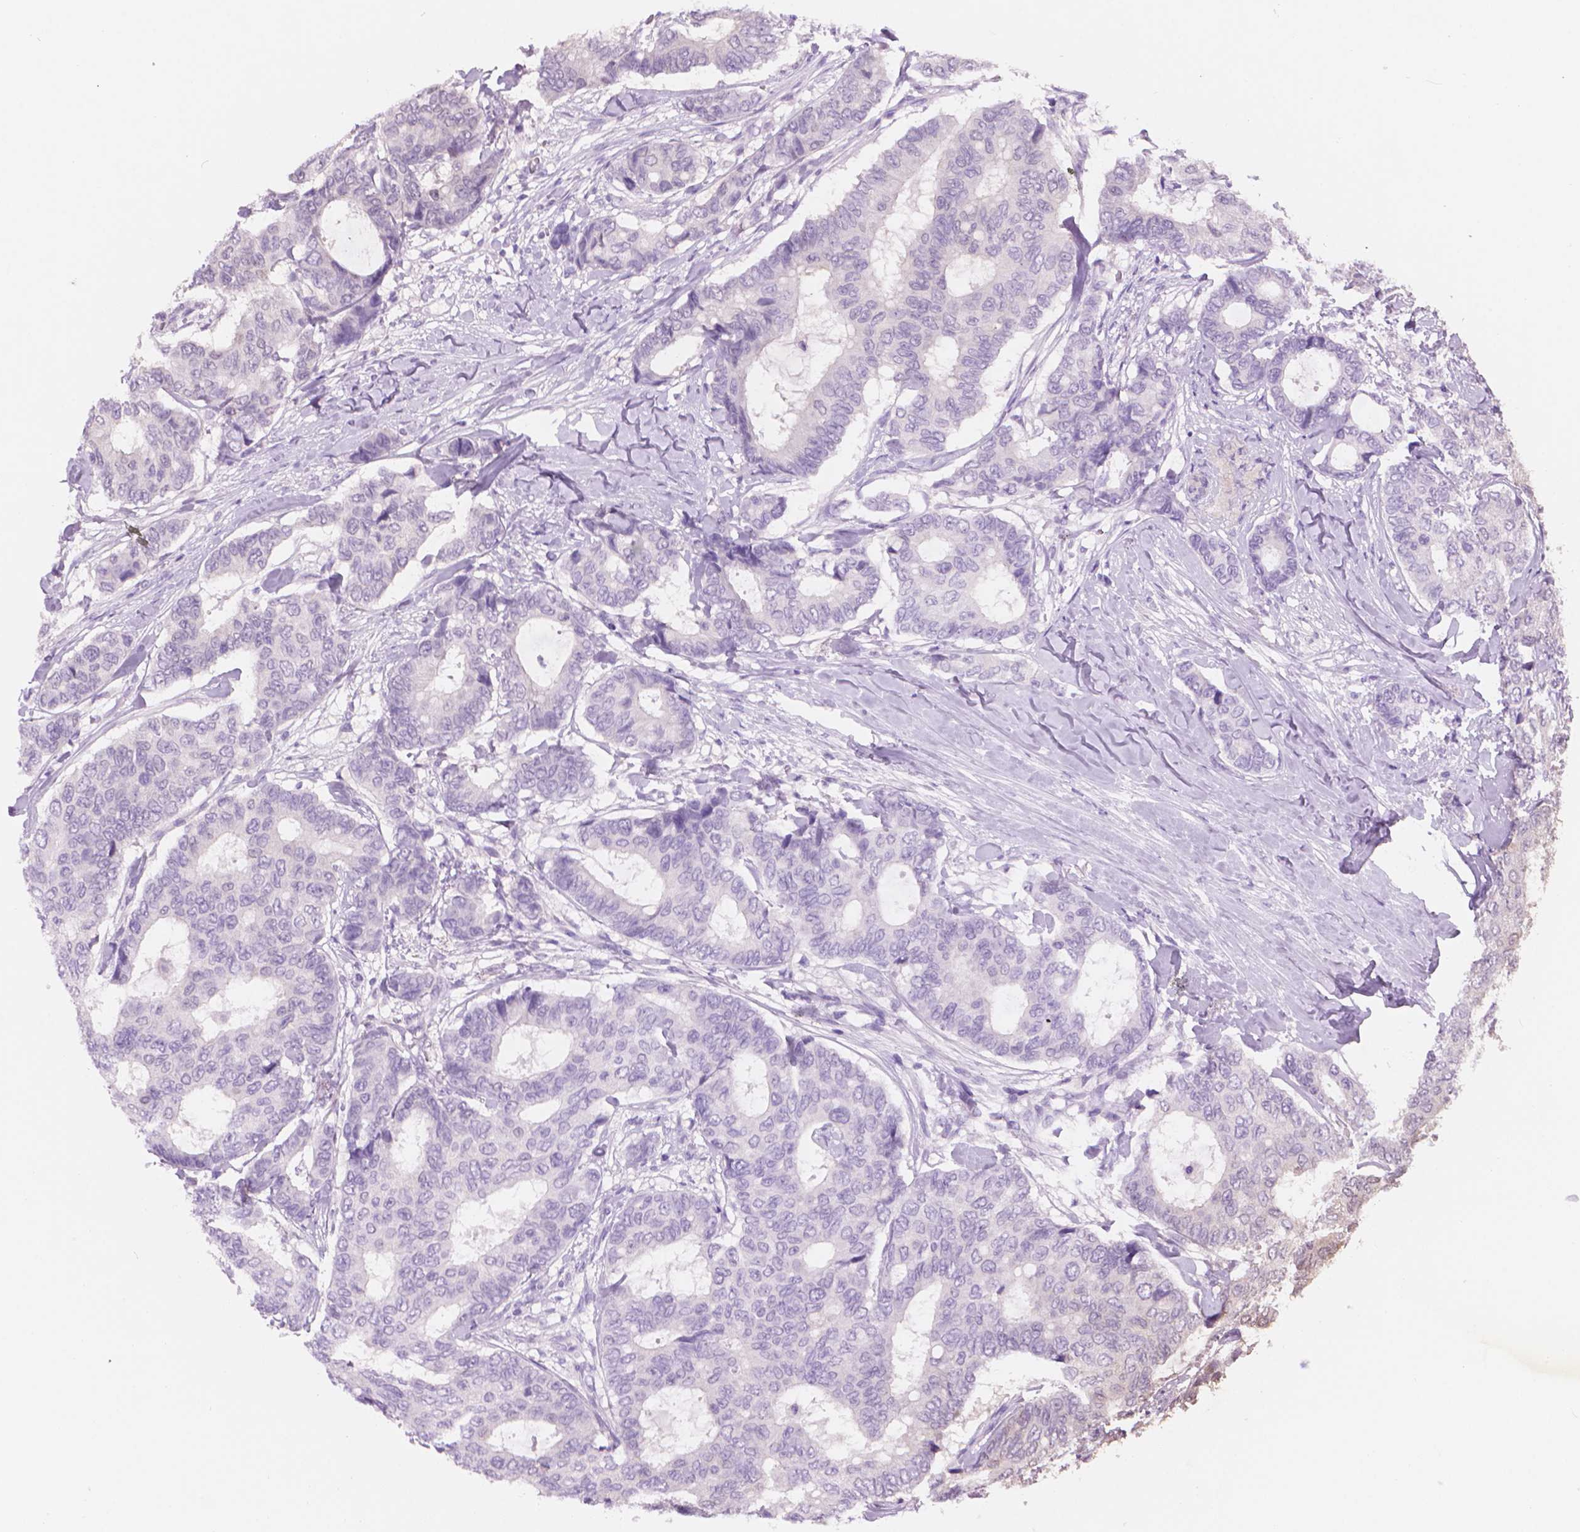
{"staining": {"intensity": "negative", "quantity": "none", "location": "none"}, "tissue": "breast cancer", "cell_type": "Tumor cells", "image_type": "cancer", "snomed": [{"axis": "morphology", "description": "Duct carcinoma"}, {"axis": "topography", "description": "Breast"}], "caption": "DAB (3,3'-diaminobenzidine) immunohistochemical staining of human breast invasive ductal carcinoma reveals no significant expression in tumor cells.", "gene": "ENO2", "patient": {"sex": "female", "age": 75}}